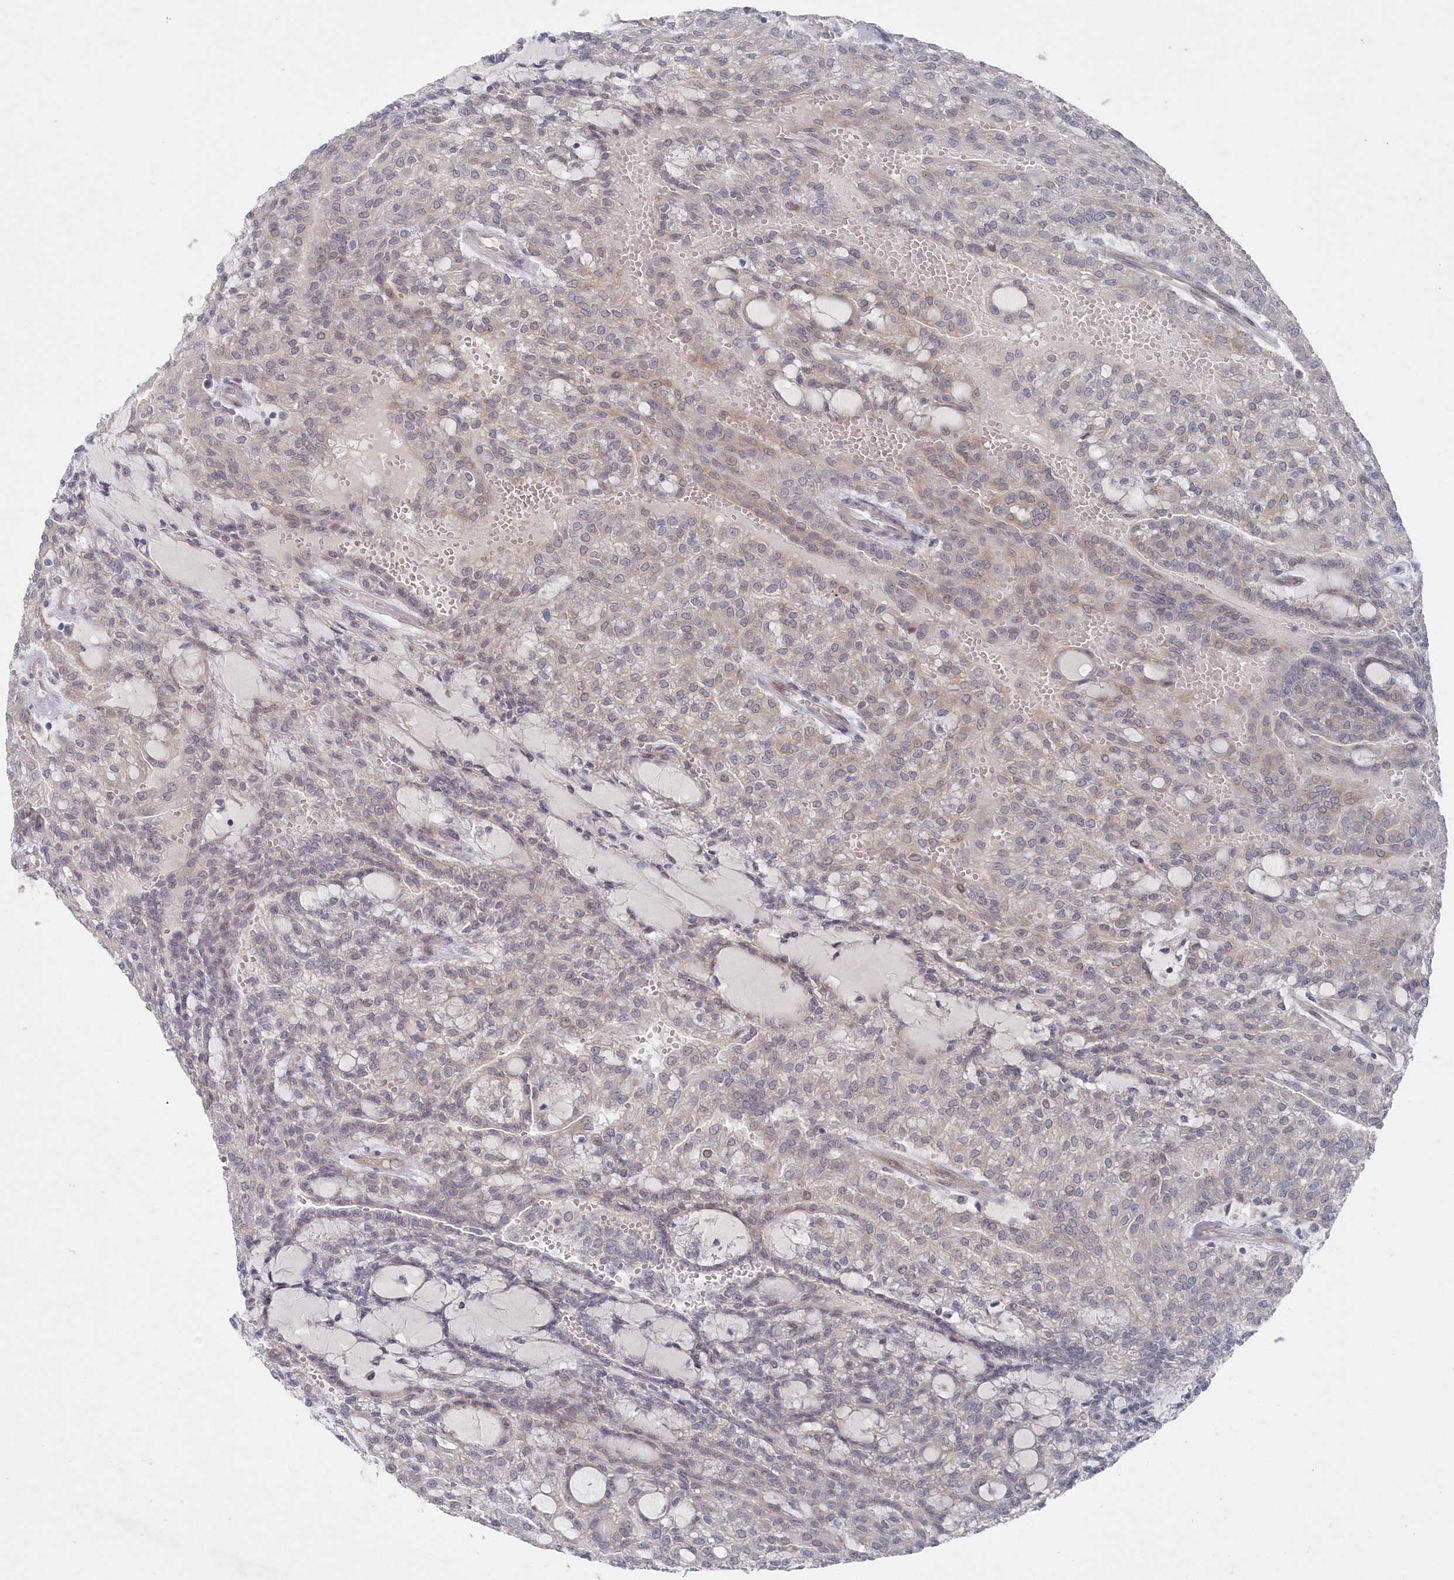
{"staining": {"intensity": "negative", "quantity": "none", "location": "none"}, "tissue": "renal cancer", "cell_type": "Tumor cells", "image_type": "cancer", "snomed": [{"axis": "morphology", "description": "Adenocarcinoma, NOS"}, {"axis": "topography", "description": "Kidney"}], "caption": "This is an immunohistochemistry (IHC) micrograph of adenocarcinoma (renal). There is no expression in tumor cells.", "gene": "KIAA1586", "patient": {"sex": "male", "age": 63}}